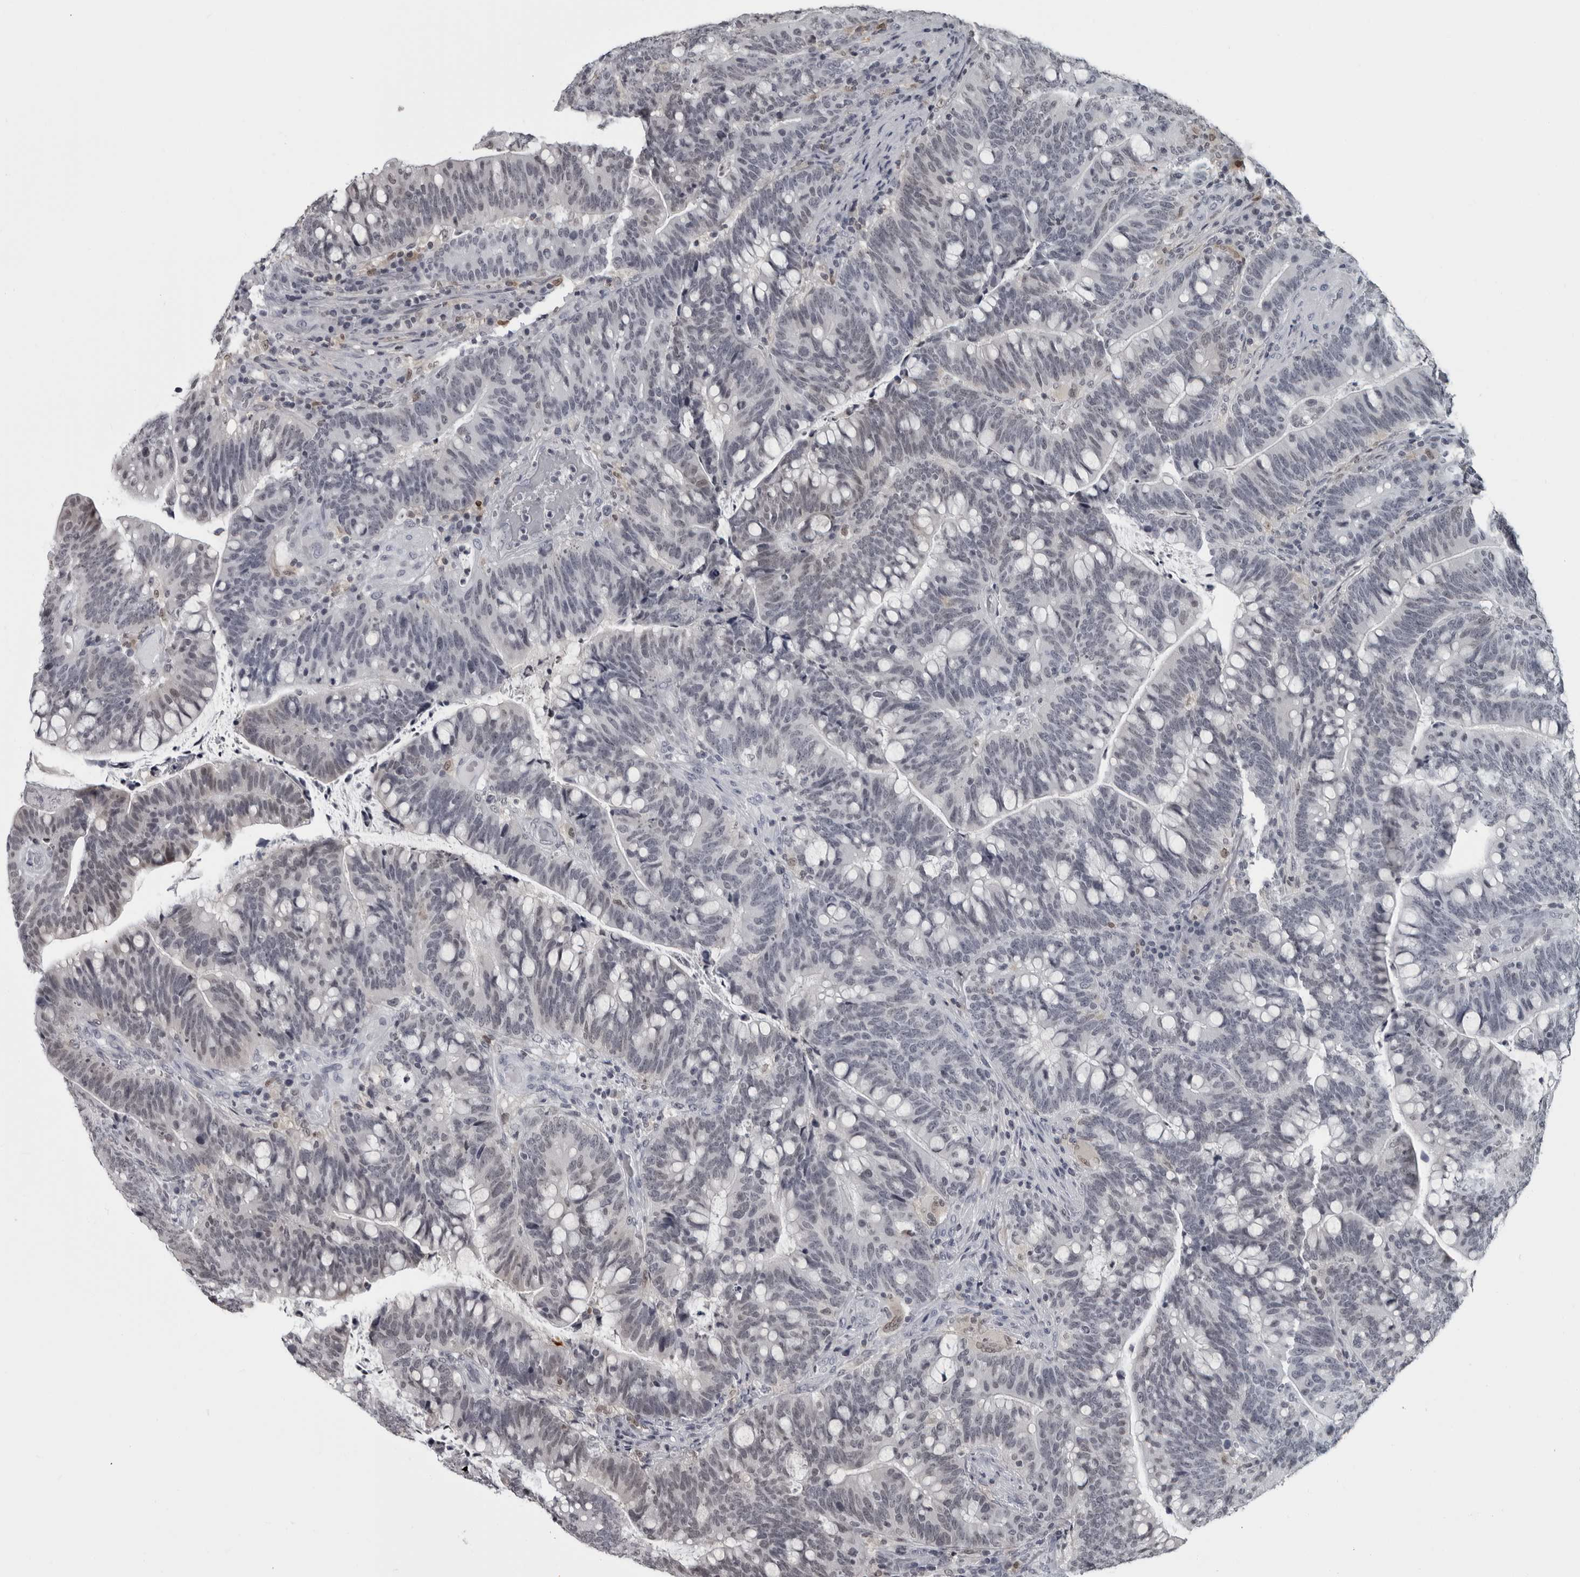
{"staining": {"intensity": "weak", "quantity": "<25%", "location": "nuclear"}, "tissue": "colorectal cancer", "cell_type": "Tumor cells", "image_type": "cancer", "snomed": [{"axis": "morphology", "description": "Adenocarcinoma, NOS"}, {"axis": "topography", "description": "Colon"}], "caption": "This image is of colorectal cancer stained with immunohistochemistry (IHC) to label a protein in brown with the nuclei are counter-stained blue. There is no positivity in tumor cells. (Stains: DAB (3,3'-diaminobenzidine) IHC with hematoxylin counter stain, Microscopy: brightfield microscopy at high magnification).", "gene": "LZIC", "patient": {"sex": "female", "age": 66}}